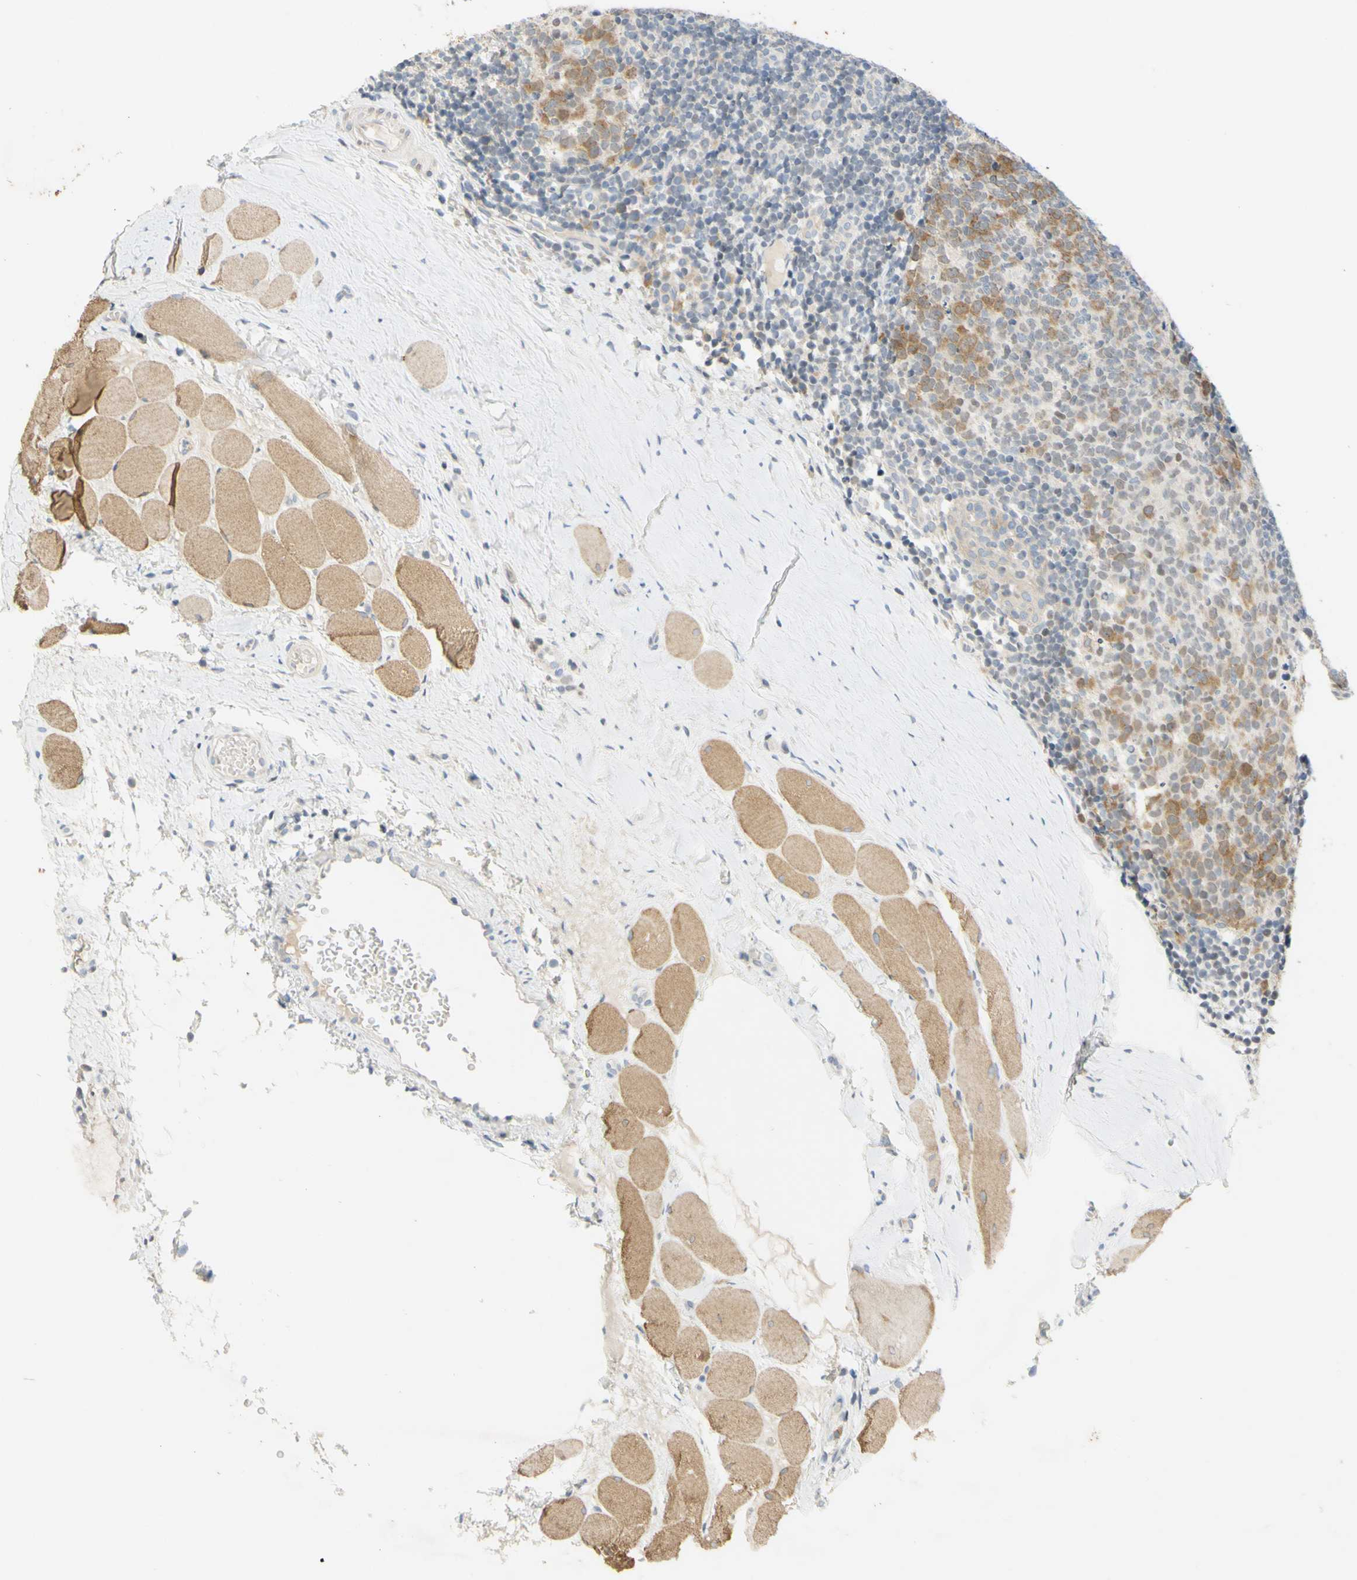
{"staining": {"intensity": "moderate", "quantity": "<25%", "location": "cytoplasmic/membranous"}, "tissue": "tonsil", "cell_type": "Germinal center cells", "image_type": "normal", "snomed": [{"axis": "morphology", "description": "Normal tissue, NOS"}, {"axis": "topography", "description": "Tonsil"}], "caption": "IHC staining of unremarkable tonsil, which shows low levels of moderate cytoplasmic/membranous expression in approximately <25% of germinal center cells indicating moderate cytoplasmic/membranous protein staining. The staining was performed using DAB (brown) for protein detection and nuclei were counterstained in hematoxylin (blue).", "gene": "CCNB2", "patient": {"sex": "female", "age": 19}}